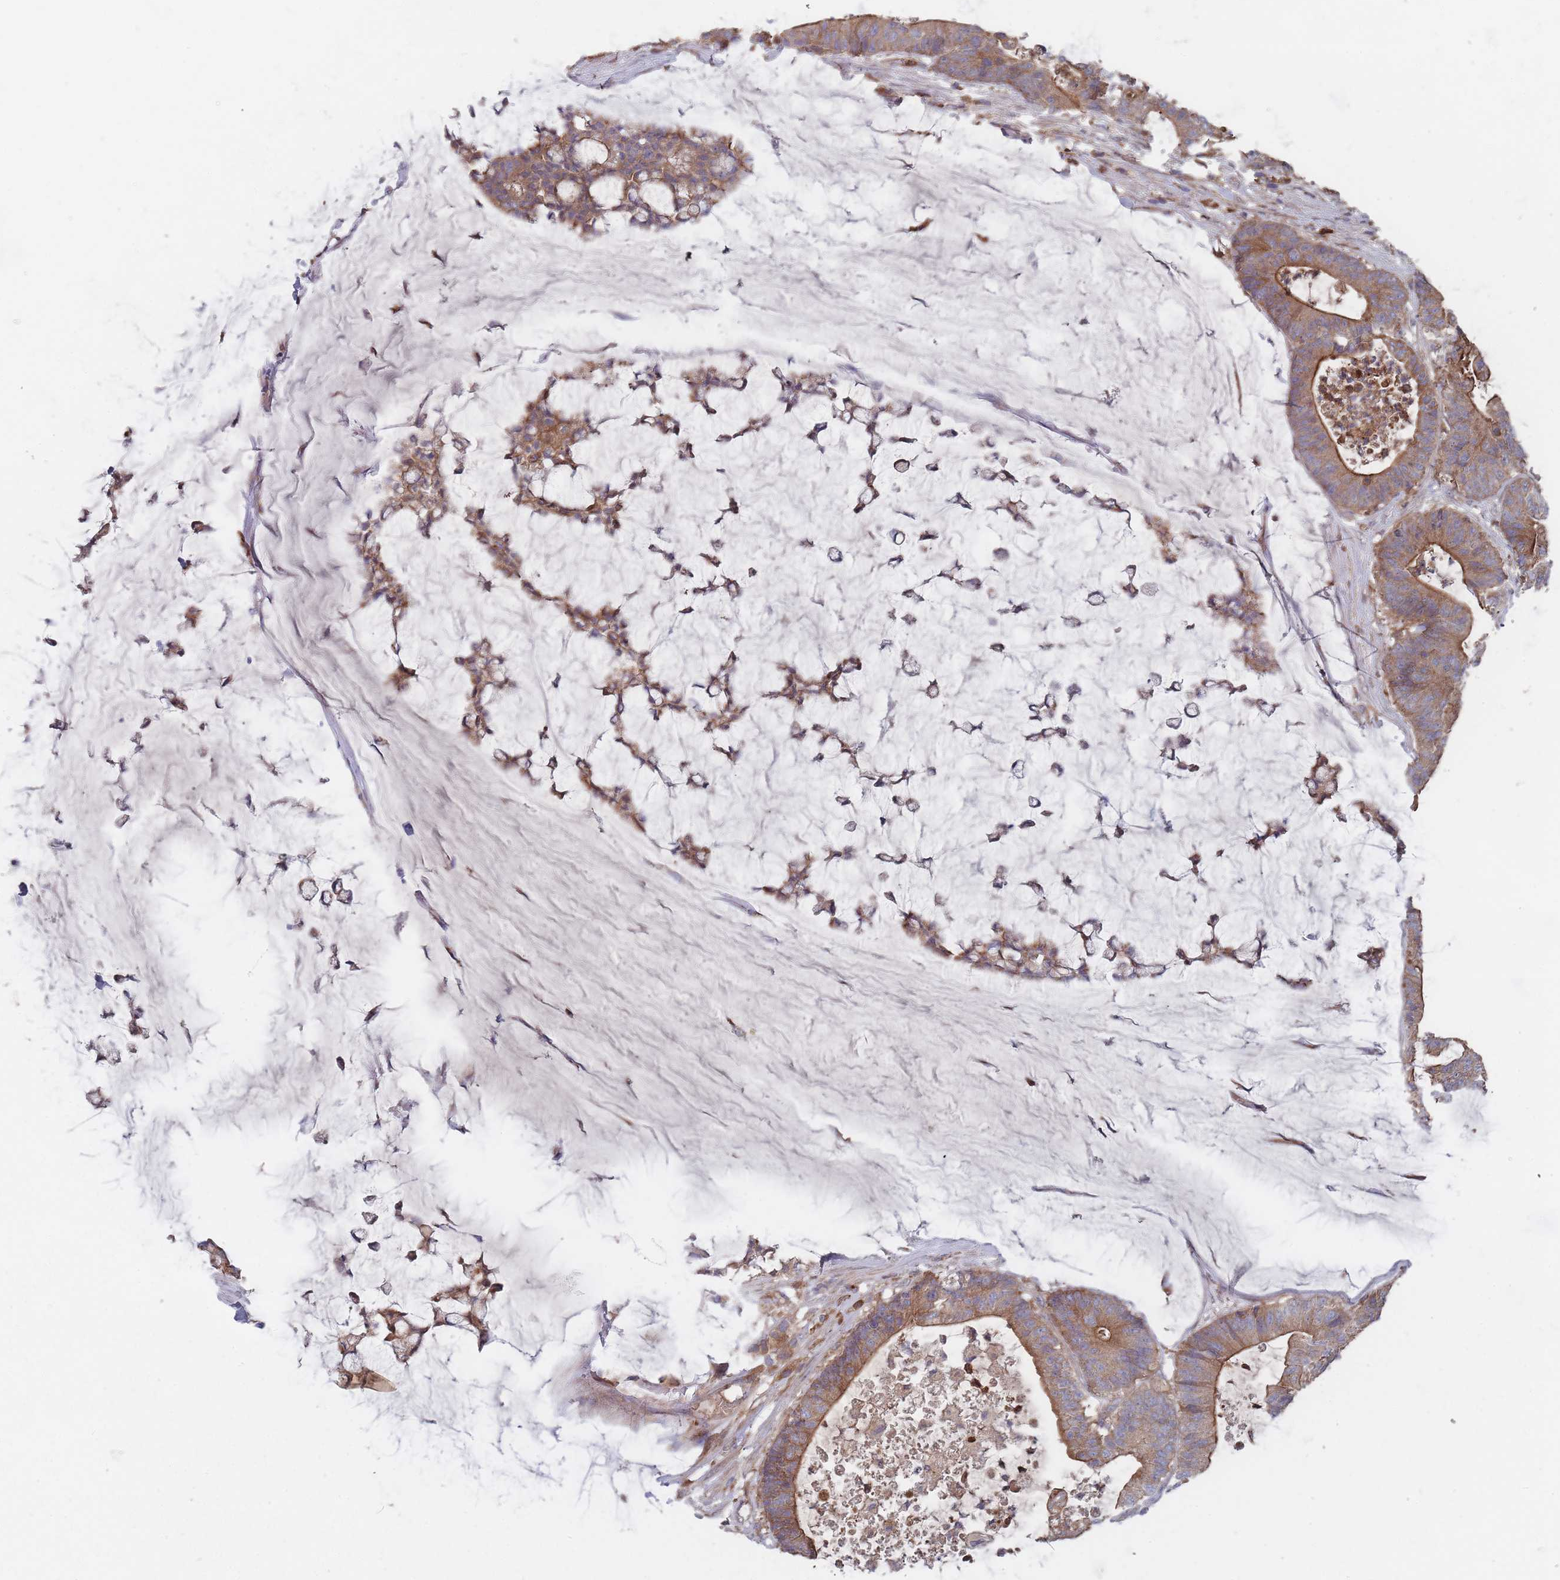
{"staining": {"intensity": "strong", "quantity": ">75%", "location": "cytoplasmic/membranous"}, "tissue": "colorectal cancer", "cell_type": "Tumor cells", "image_type": "cancer", "snomed": [{"axis": "morphology", "description": "Adenocarcinoma, NOS"}, {"axis": "topography", "description": "Colon"}], "caption": "An image showing strong cytoplasmic/membranous staining in about >75% of tumor cells in adenocarcinoma (colorectal), as visualized by brown immunohistochemical staining.", "gene": "THSD7B", "patient": {"sex": "female", "age": 84}}